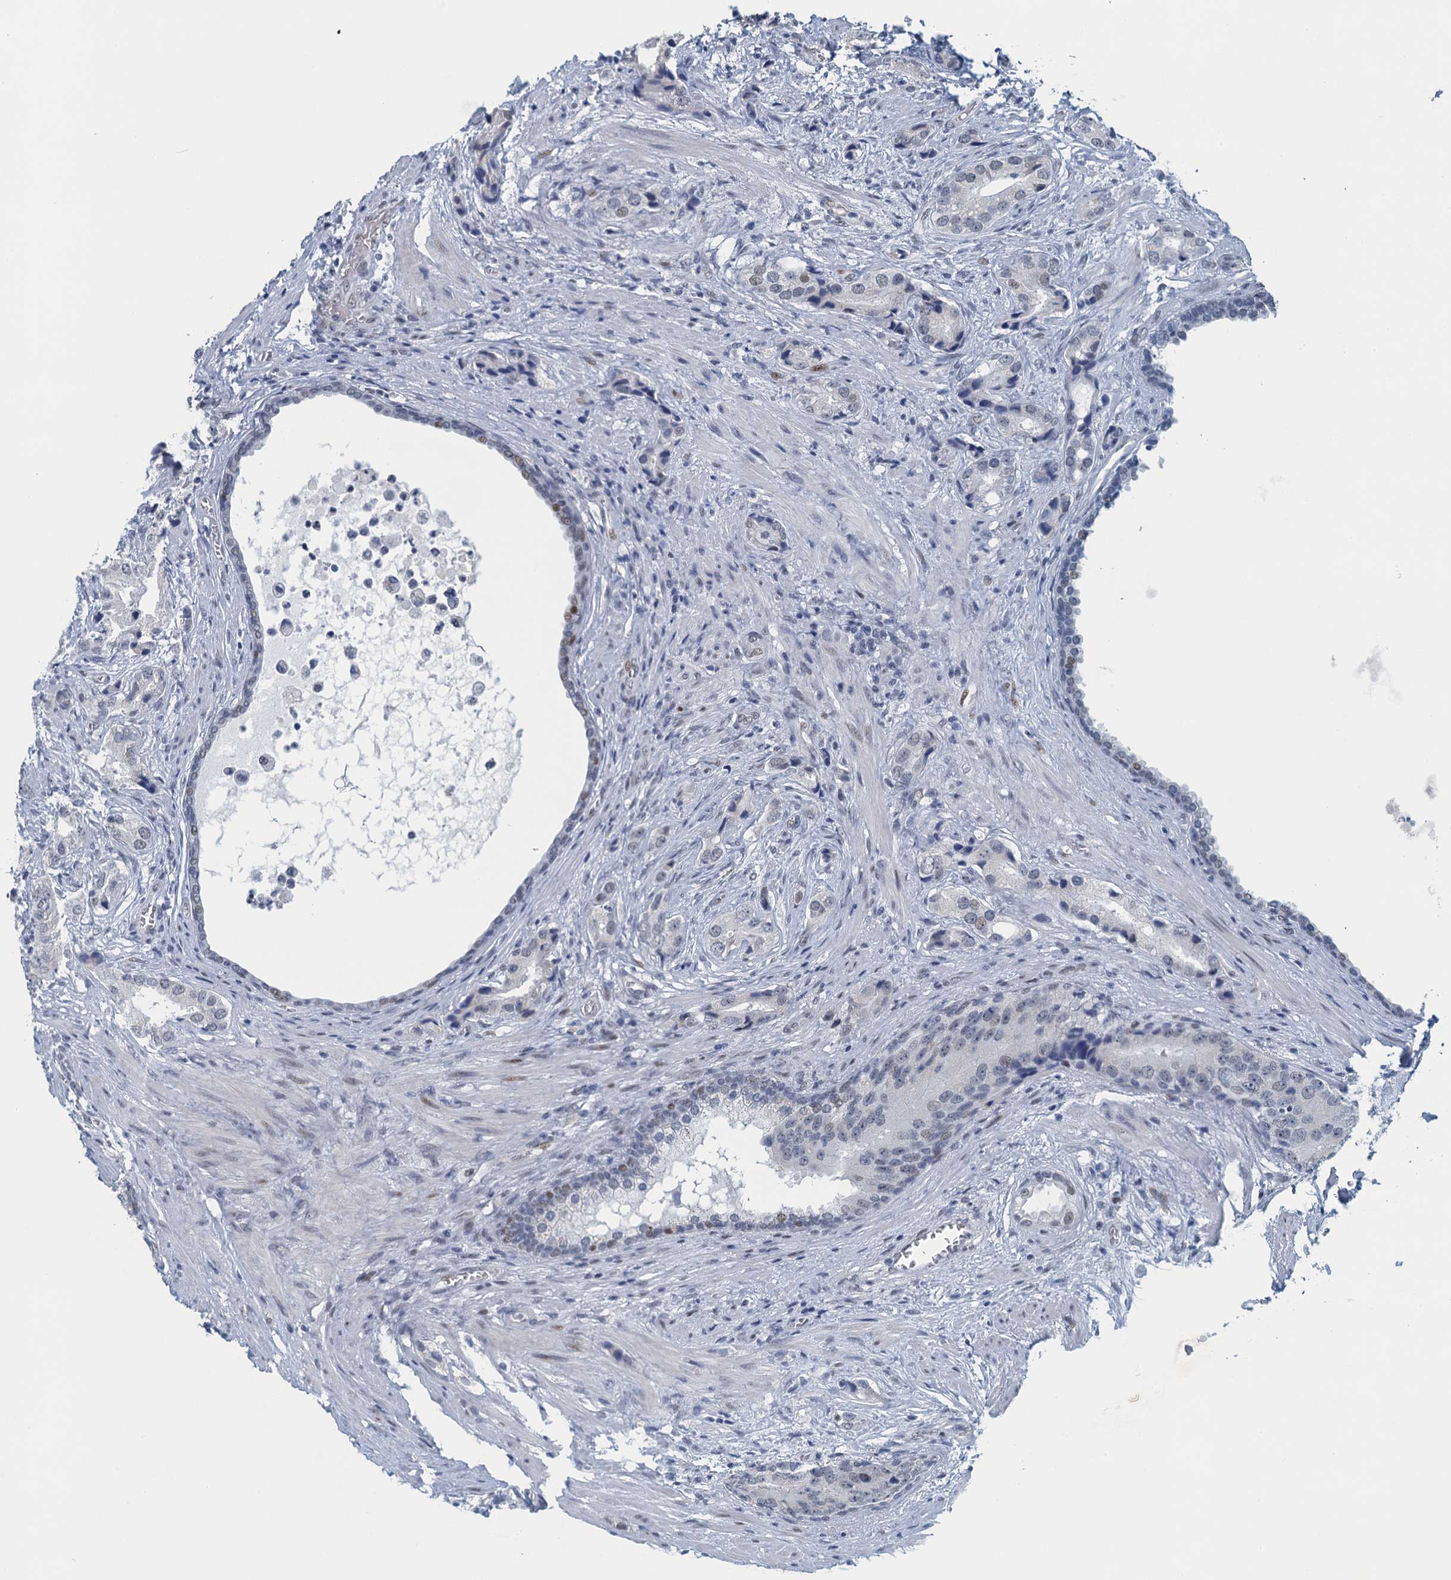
{"staining": {"intensity": "weak", "quantity": "<25%", "location": "nuclear"}, "tissue": "prostate cancer", "cell_type": "Tumor cells", "image_type": "cancer", "snomed": [{"axis": "morphology", "description": "Adenocarcinoma, Low grade"}, {"axis": "topography", "description": "Prostate"}], "caption": "Tumor cells are negative for brown protein staining in prostate cancer. (Stains: DAB (3,3'-diaminobenzidine) immunohistochemistry with hematoxylin counter stain, Microscopy: brightfield microscopy at high magnification).", "gene": "TTLL9", "patient": {"sex": "male", "age": 71}}